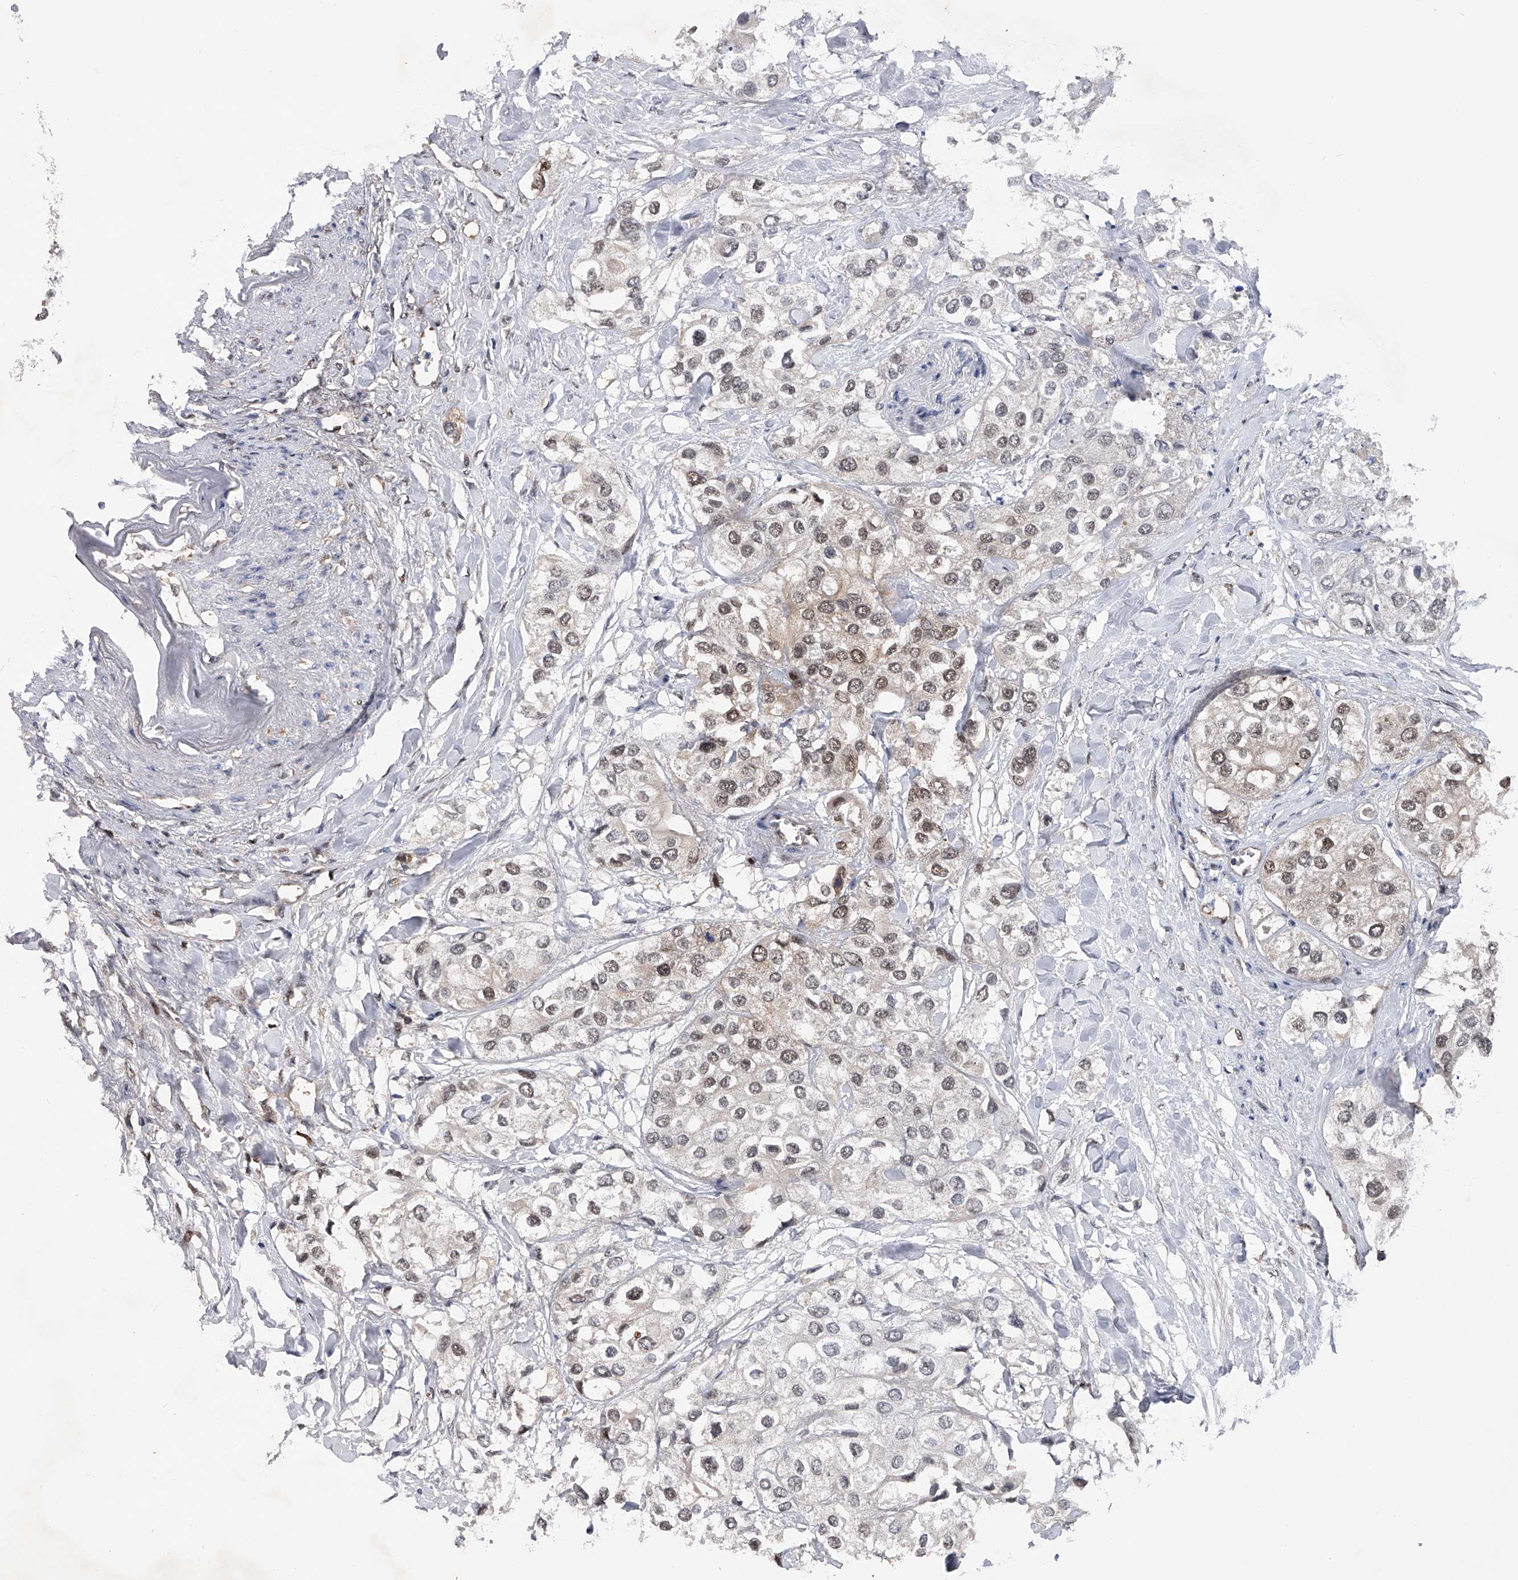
{"staining": {"intensity": "weak", "quantity": "<25%", "location": "nuclear"}, "tissue": "urothelial cancer", "cell_type": "Tumor cells", "image_type": "cancer", "snomed": [{"axis": "morphology", "description": "Urothelial carcinoma, High grade"}, {"axis": "topography", "description": "Urinary bladder"}], "caption": "Micrograph shows no significant protein positivity in tumor cells of urothelial cancer. (Stains: DAB IHC with hematoxylin counter stain, Microscopy: brightfield microscopy at high magnification).", "gene": "RWDD2A", "patient": {"sex": "male", "age": 64}}